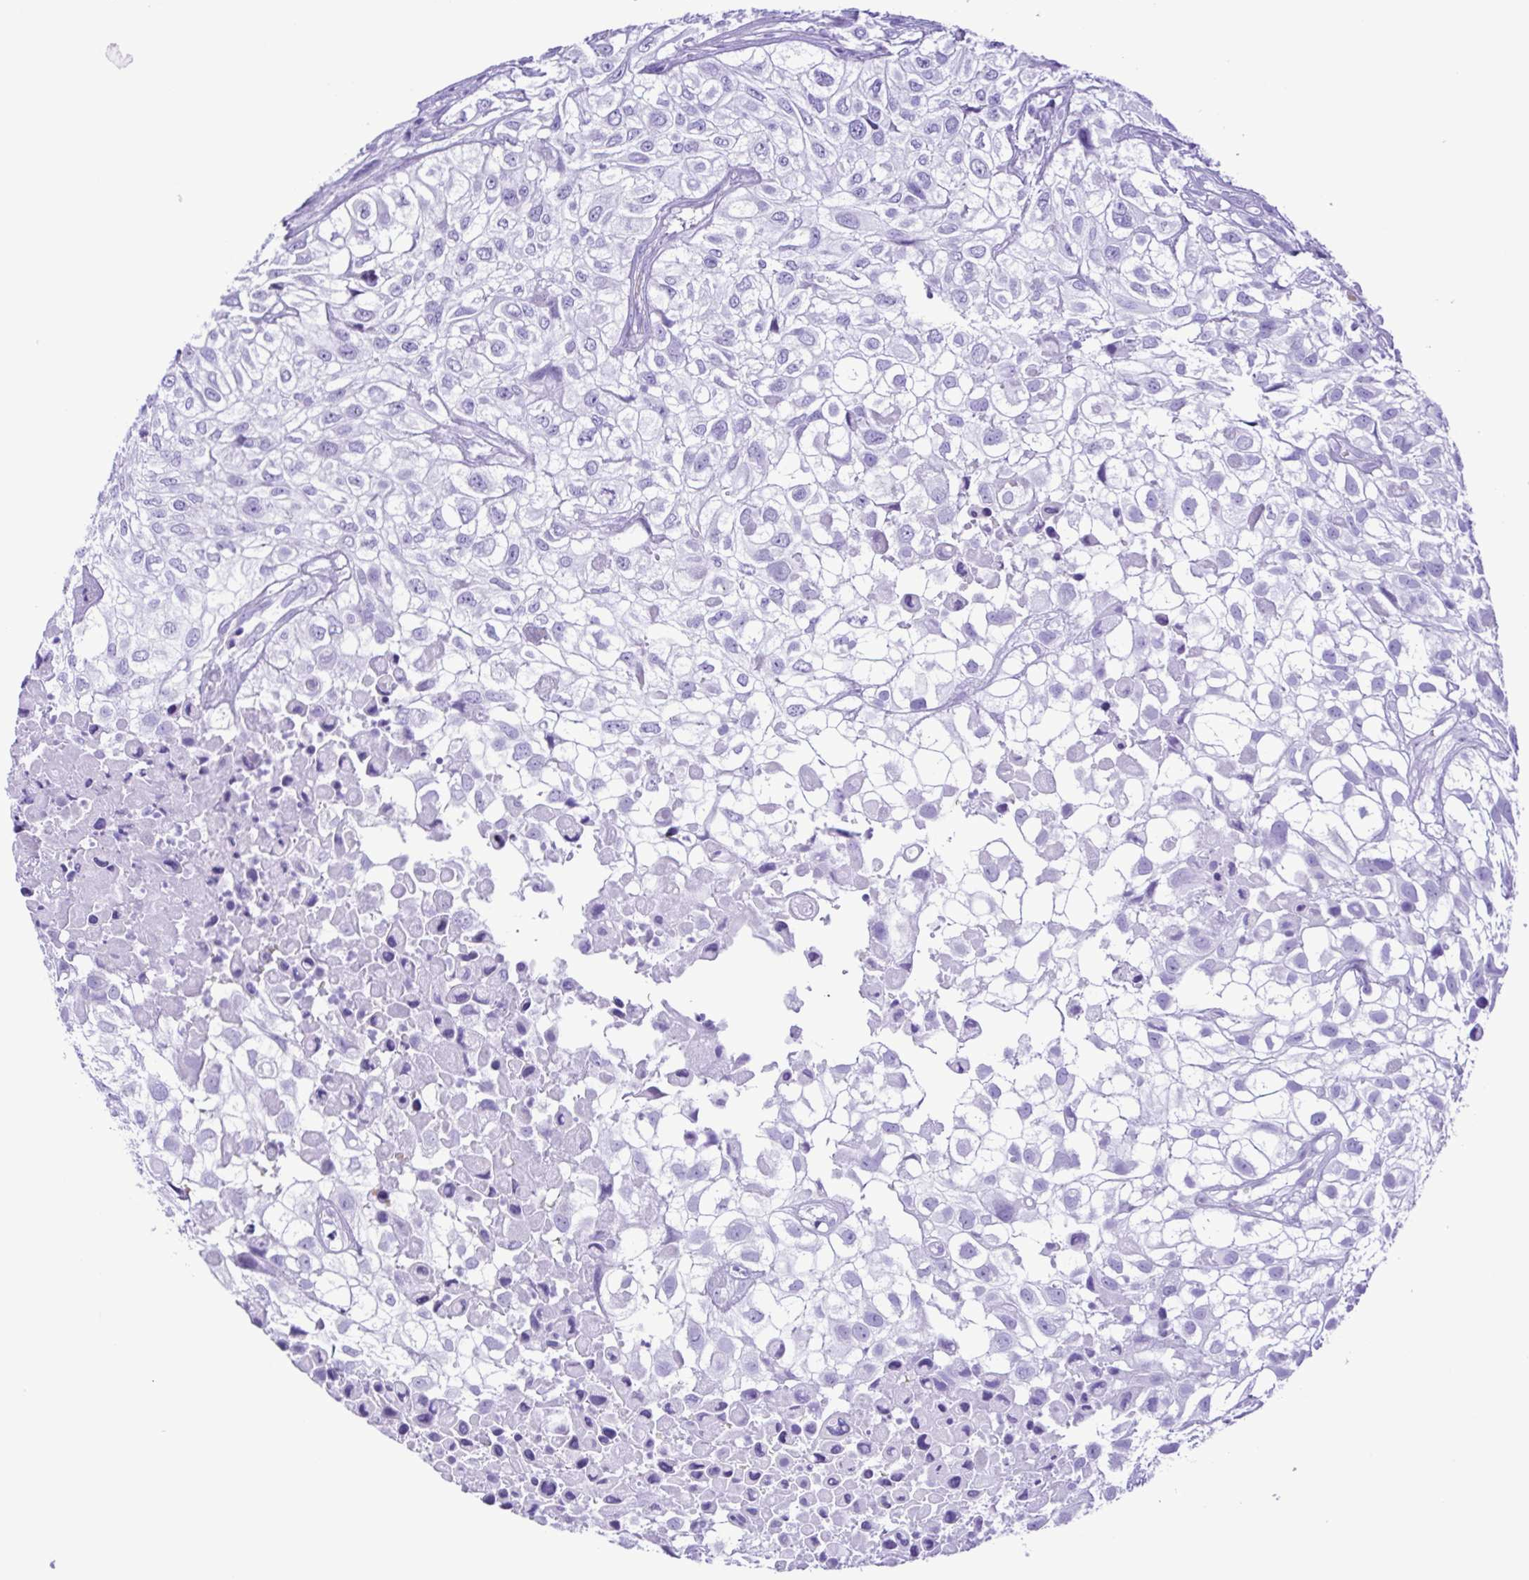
{"staining": {"intensity": "negative", "quantity": "none", "location": "none"}, "tissue": "urothelial cancer", "cell_type": "Tumor cells", "image_type": "cancer", "snomed": [{"axis": "morphology", "description": "Urothelial carcinoma, High grade"}, {"axis": "topography", "description": "Urinary bladder"}], "caption": "IHC image of neoplastic tissue: urothelial cancer stained with DAB displays no significant protein expression in tumor cells.", "gene": "SYT1", "patient": {"sex": "male", "age": 56}}